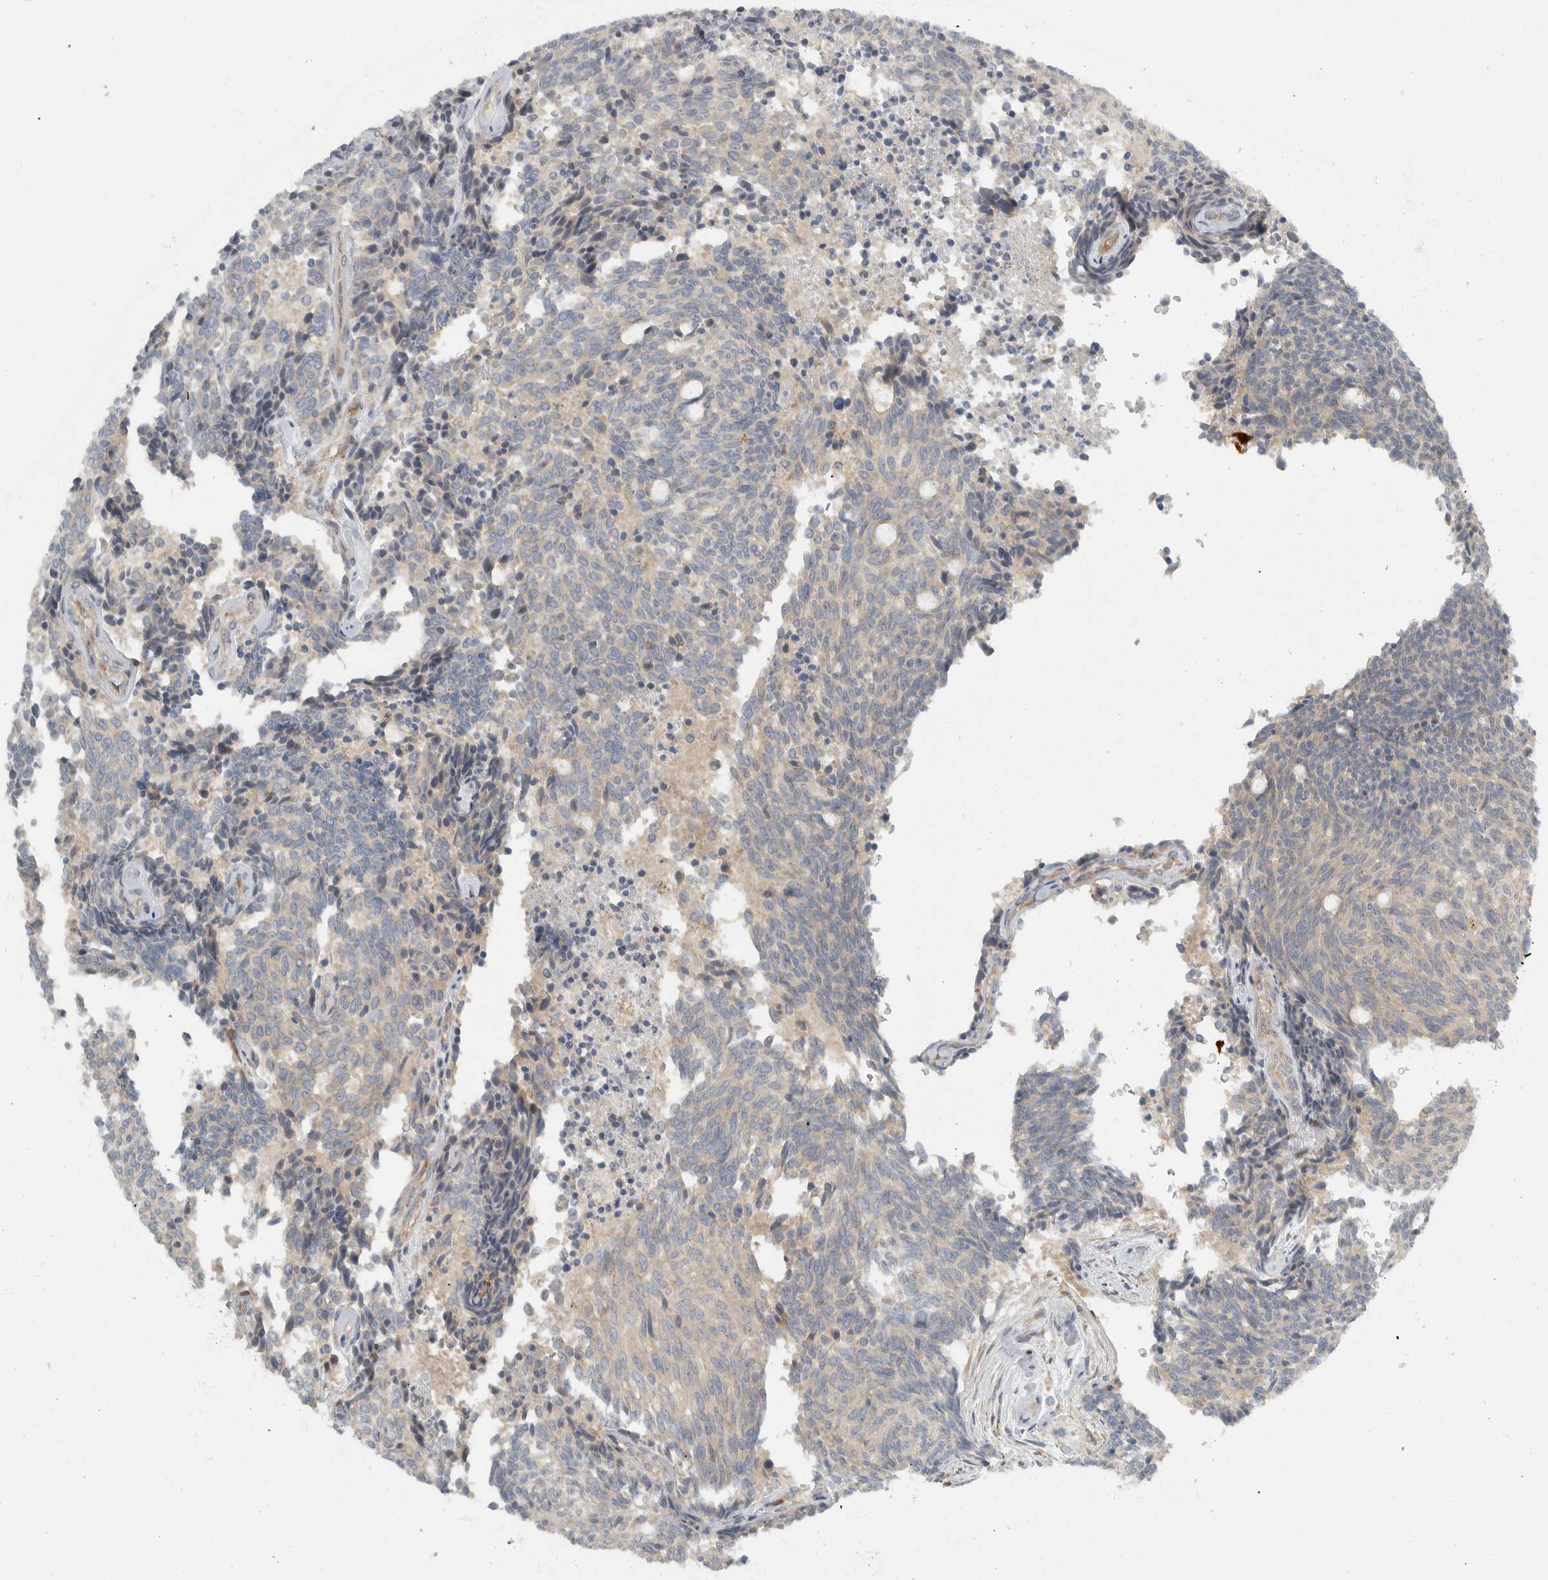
{"staining": {"intensity": "negative", "quantity": "none", "location": "none"}, "tissue": "carcinoid", "cell_type": "Tumor cells", "image_type": "cancer", "snomed": [{"axis": "morphology", "description": "Carcinoid, malignant, NOS"}, {"axis": "topography", "description": "Pancreas"}], "caption": "This is a photomicrograph of IHC staining of carcinoid, which shows no staining in tumor cells. Nuclei are stained in blue.", "gene": "HGS", "patient": {"sex": "female", "age": 54}}